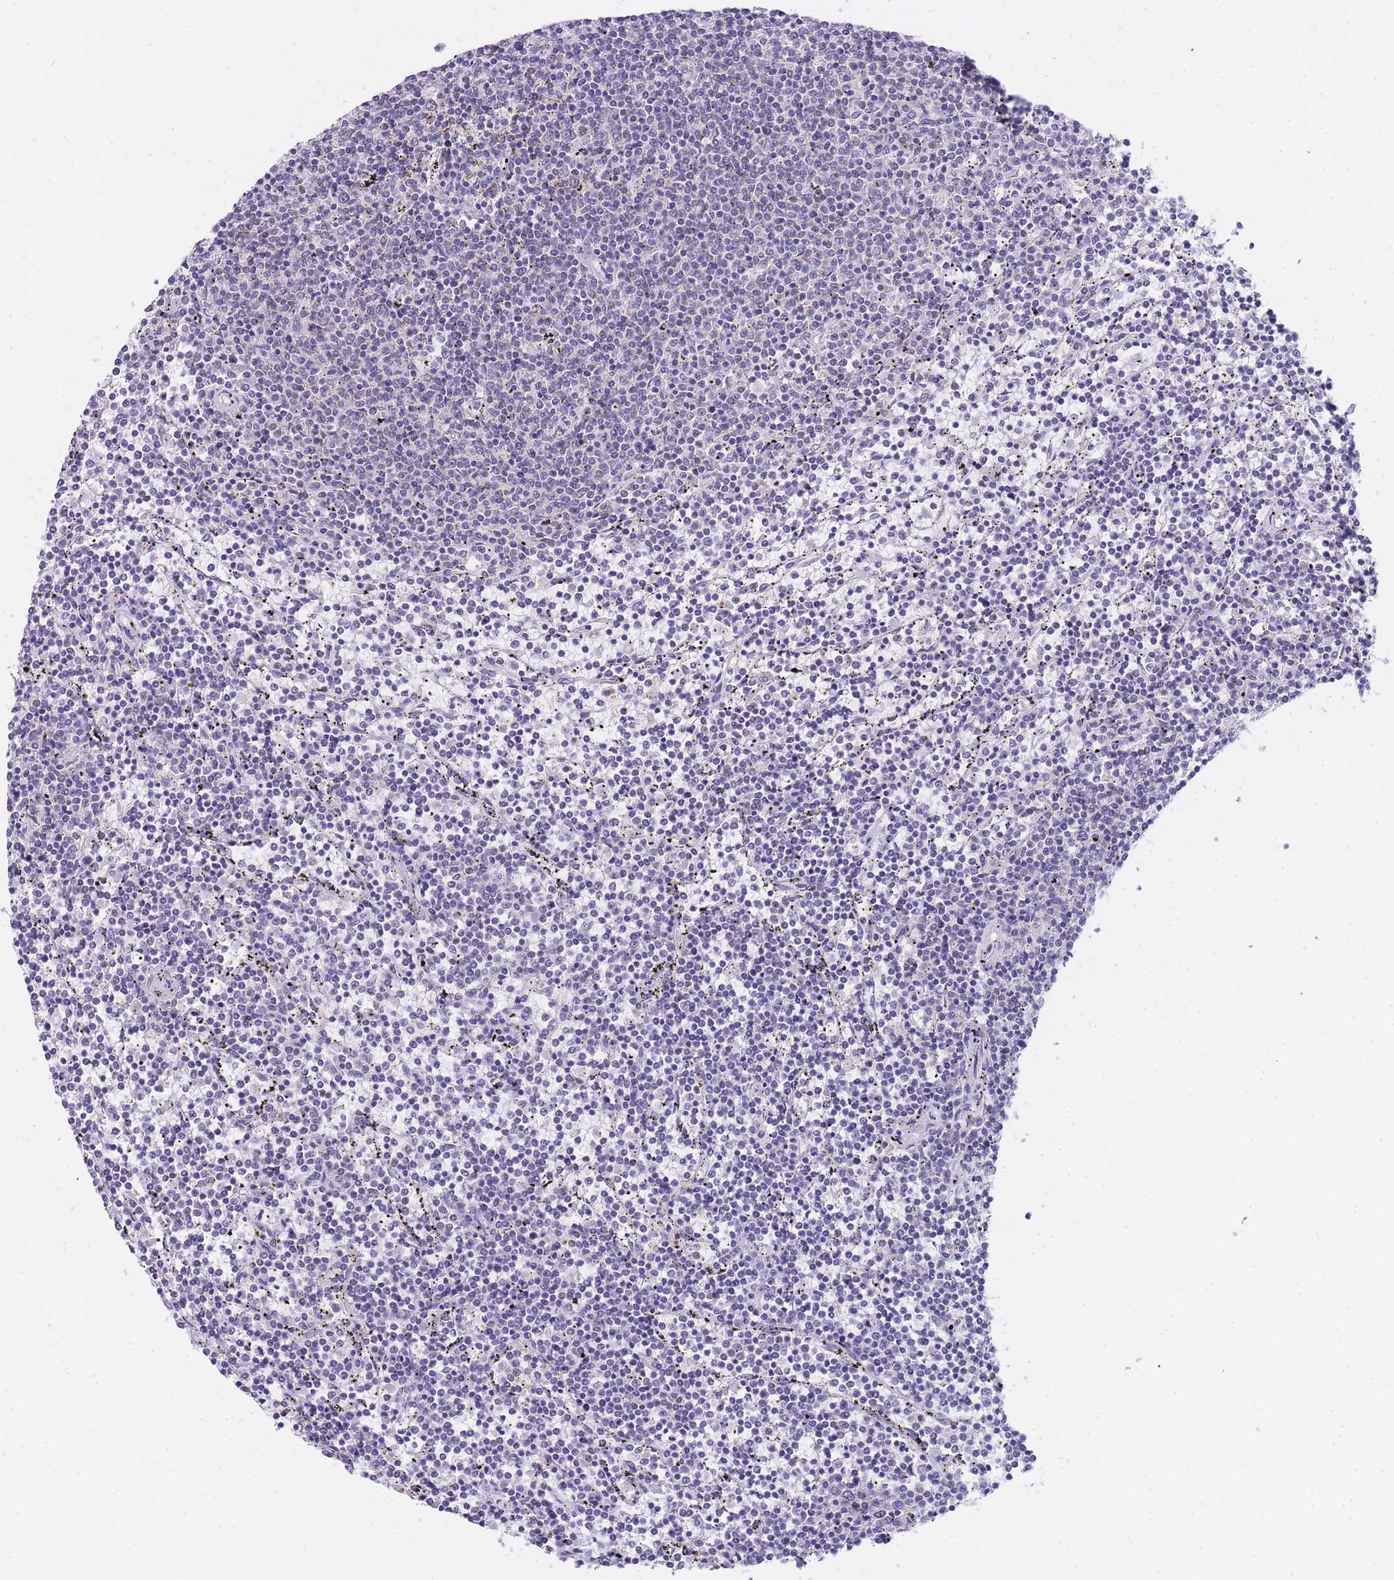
{"staining": {"intensity": "negative", "quantity": "none", "location": "none"}, "tissue": "lymphoma", "cell_type": "Tumor cells", "image_type": "cancer", "snomed": [{"axis": "morphology", "description": "Malignant lymphoma, non-Hodgkin's type, Low grade"}, {"axis": "topography", "description": "Spleen"}], "caption": "Tumor cells show no significant positivity in lymphoma.", "gene": "FRAT2", "patient": {"sex": "female", "age": 50}}